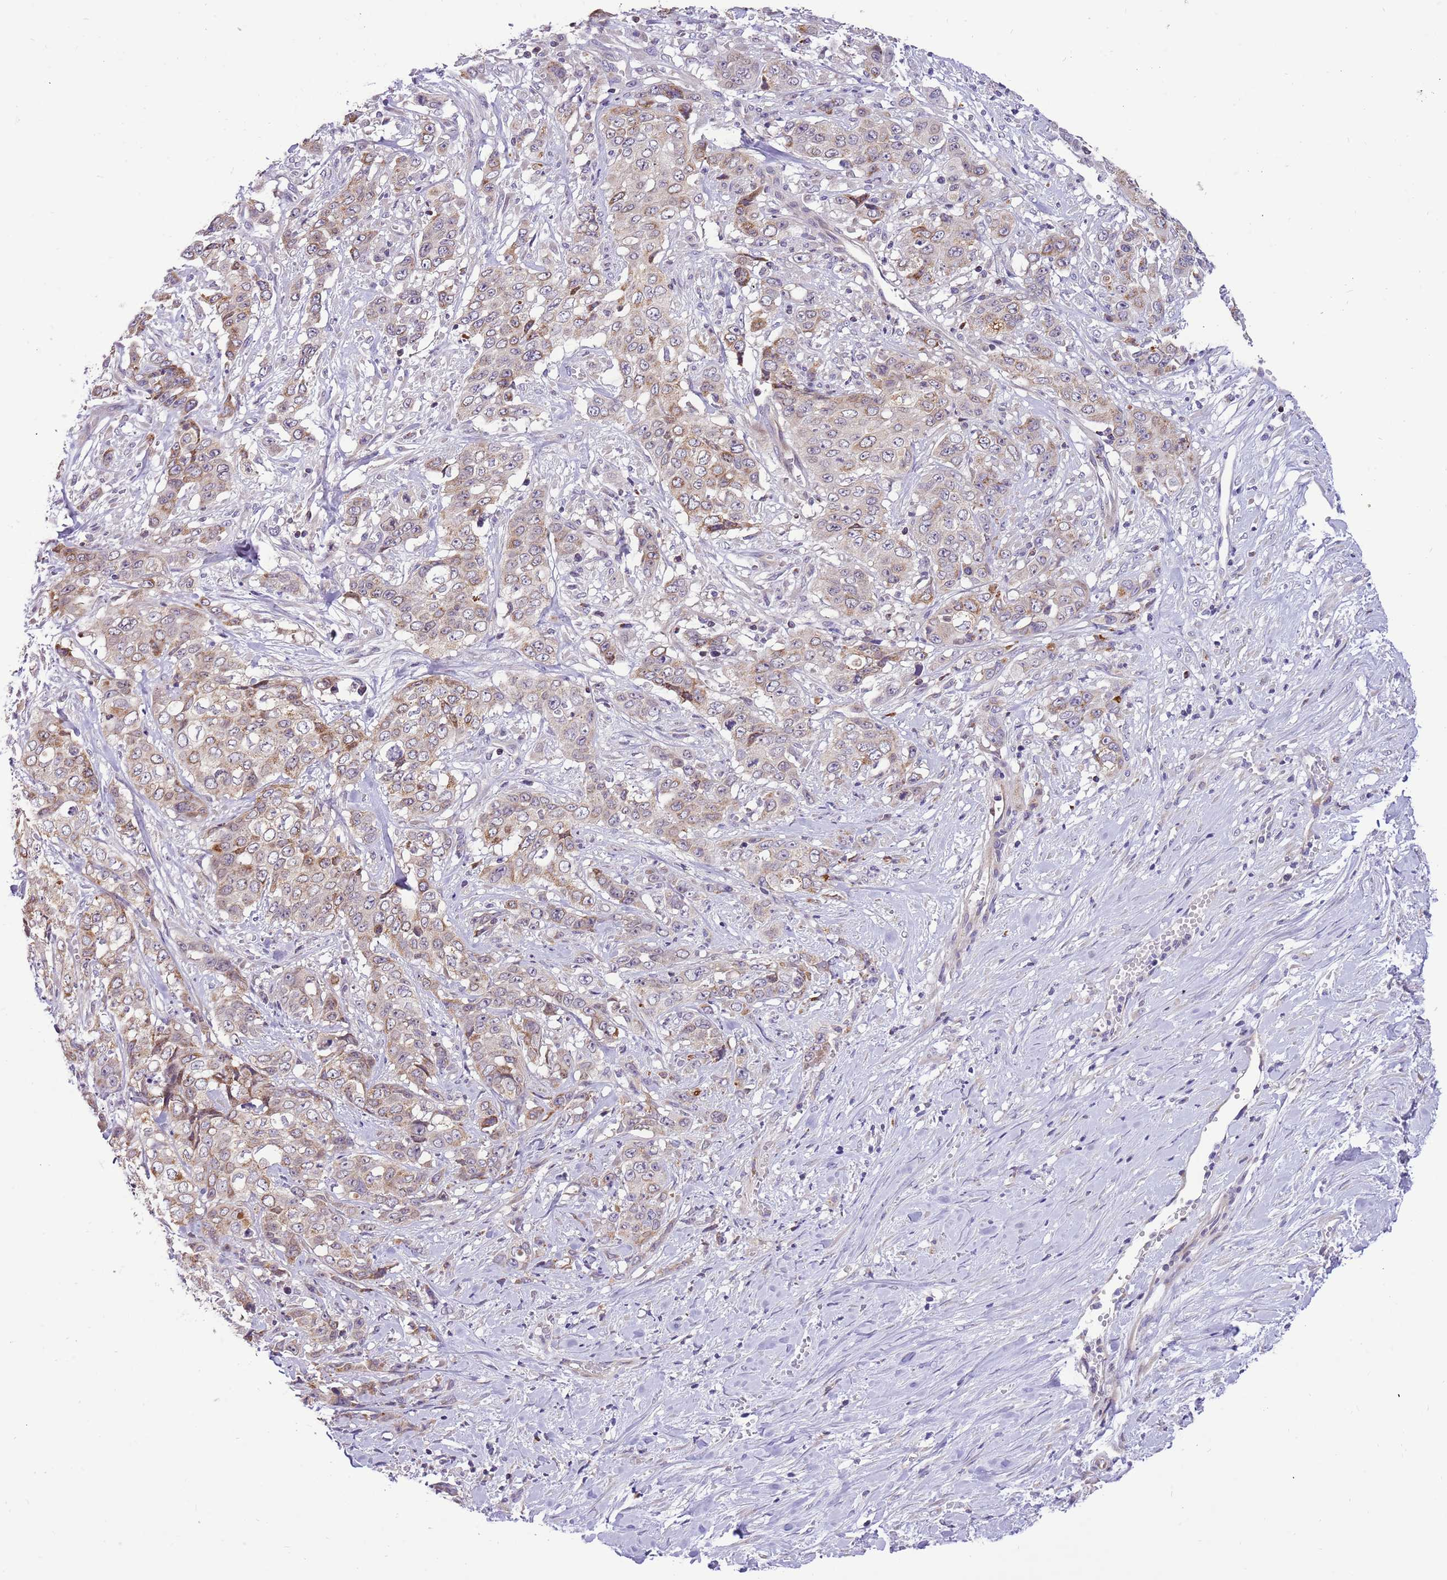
{"staining": {"intensity": "weak", "quantity": "<25%", "location": "cytoplasmic/membranous"}, "tissue": "stomach cancer", "cell_type": "Tumor cells", "image_type": "cancer", "snomed": [{"axis": "morphology", "description": "Adenocarcinoma, NOS"}, {"axis": "topography", "description": "Stomach, upper"}], "caption": "Stomach cancer (adenocarcinoma) stained for a protein using IHC shows no expression tumor cells.", "gene": "COX17", "patient": {"sex": "male", "age": 62}}